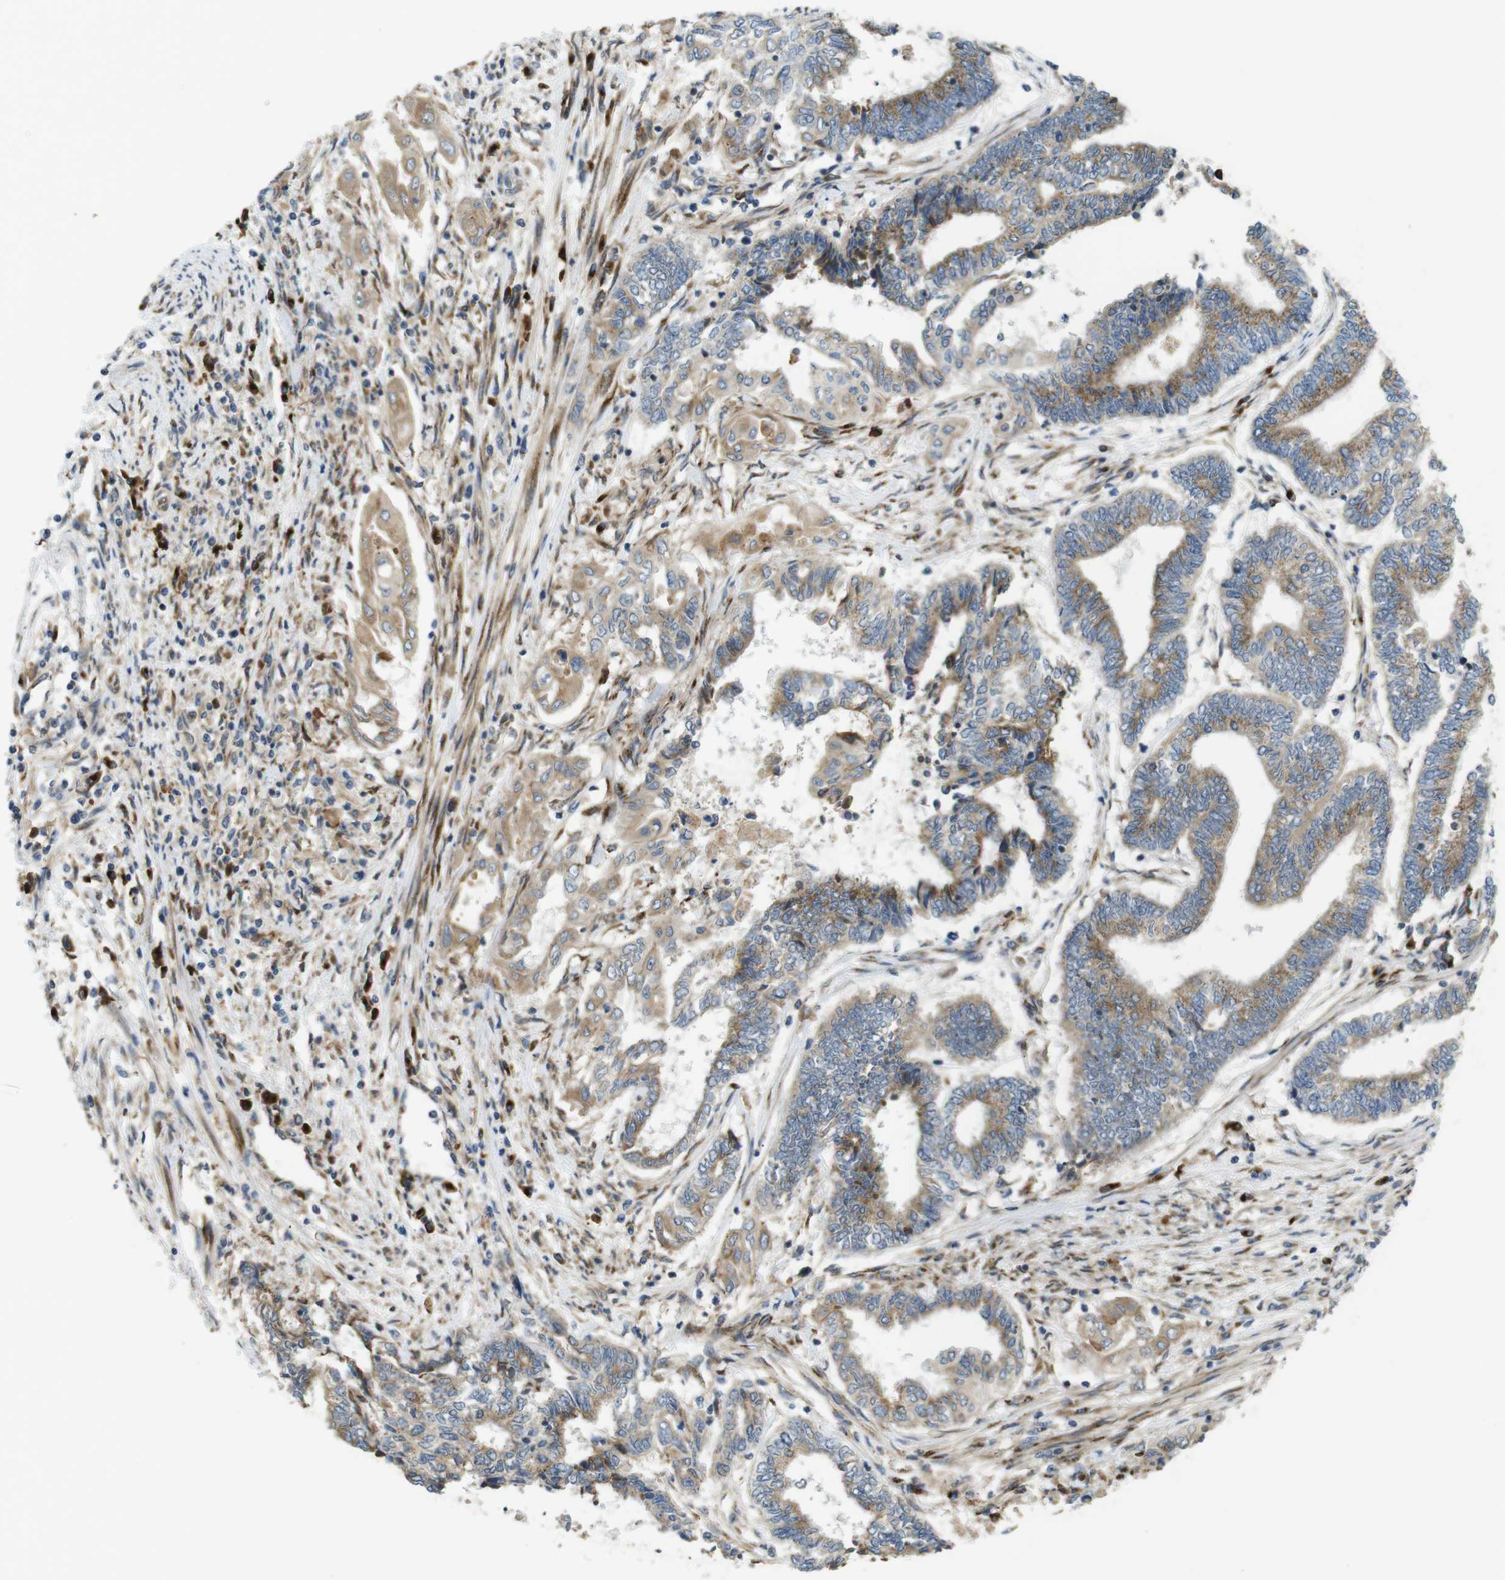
{"staining": {"intensity": "moderate", "quantity": ">75%", "location": "cytoplasmic/membranous"}, "tissue": "endometrial cancer", "cell_type": "Tumor cells", "image_type": "cancer", "snomed": [{"axis": "morphology", "description": "Adenocarcinoma, NOS"}, {"axis": "topography", "description": "Uterus"}, {"axis": "topography", "description": "Endometrium"}], "caption": "The photomicrograph demonstrates immunohistochemical staining of endometrial adenocarcinoma. There is moderate cytoplasmic/membranous staining is identified in about >75% of tumor cells.", "gene": "TMEM143", "patient": {"sex": "female", "age": 70}}